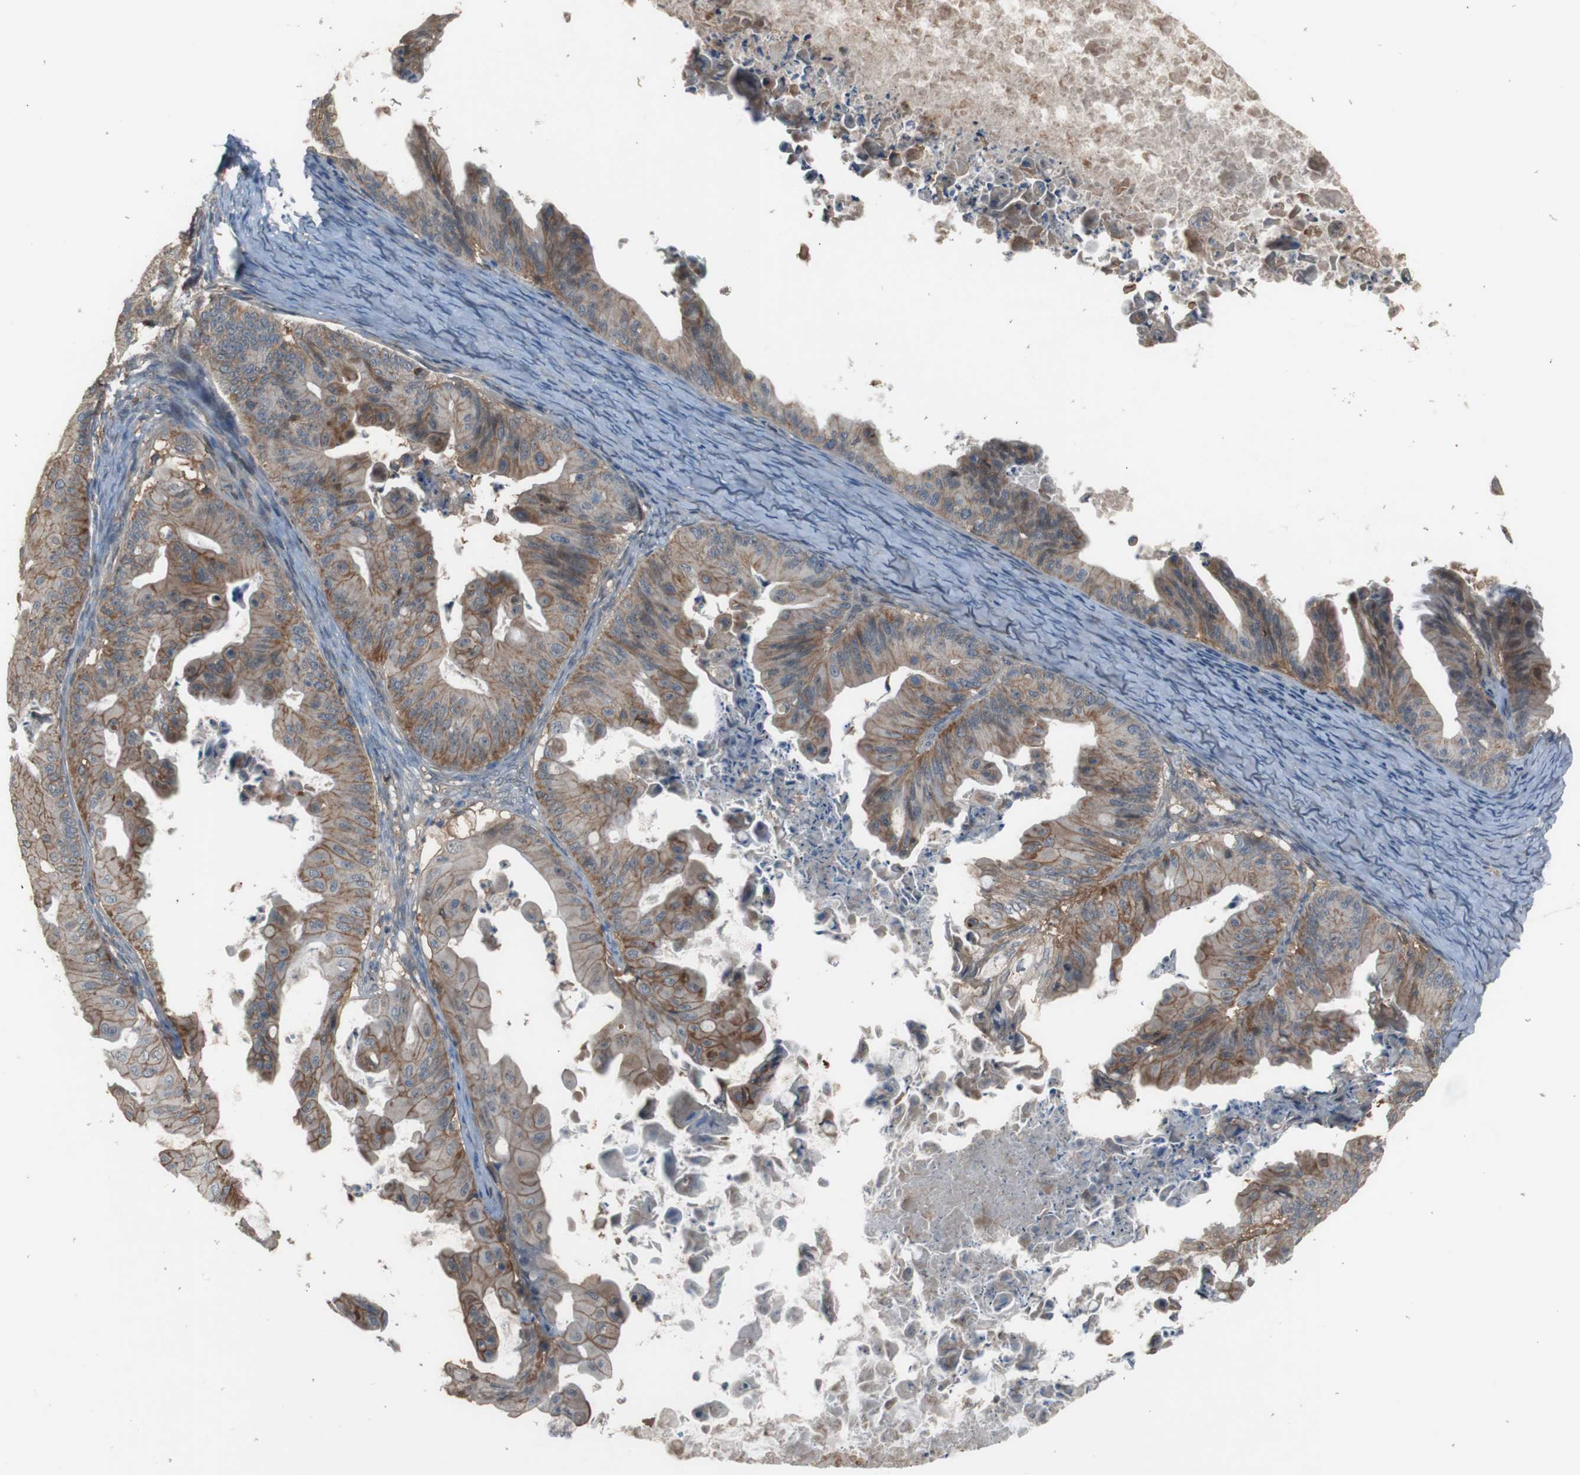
{"staining": {"intensity": "moderate", "quantity": ">75%", "location": "cytoplasmic/membranous"}, "tissue": "ovarian cancer", "cell_type": "Tumor cells", "image_type": "cancer", "snomed": [{"axis": "morphology", "description": "Cystadenocarcinoma, mucinous, NOS"}, {"axis": "topography", "description": "Ovary"}], "caption": "Brown immunohistochemical staining in ovarian cancer (mucinous cystadenocarcinoma) exhibits moderate cytoplasmic/membranous positivity in approximately >75% of tumor cells. Immunohistochemistry stains the protein in brown and the nuclei are stained blue.", "gene": "ATP2B1", "patient": {"sex": "female", "age": 37}}